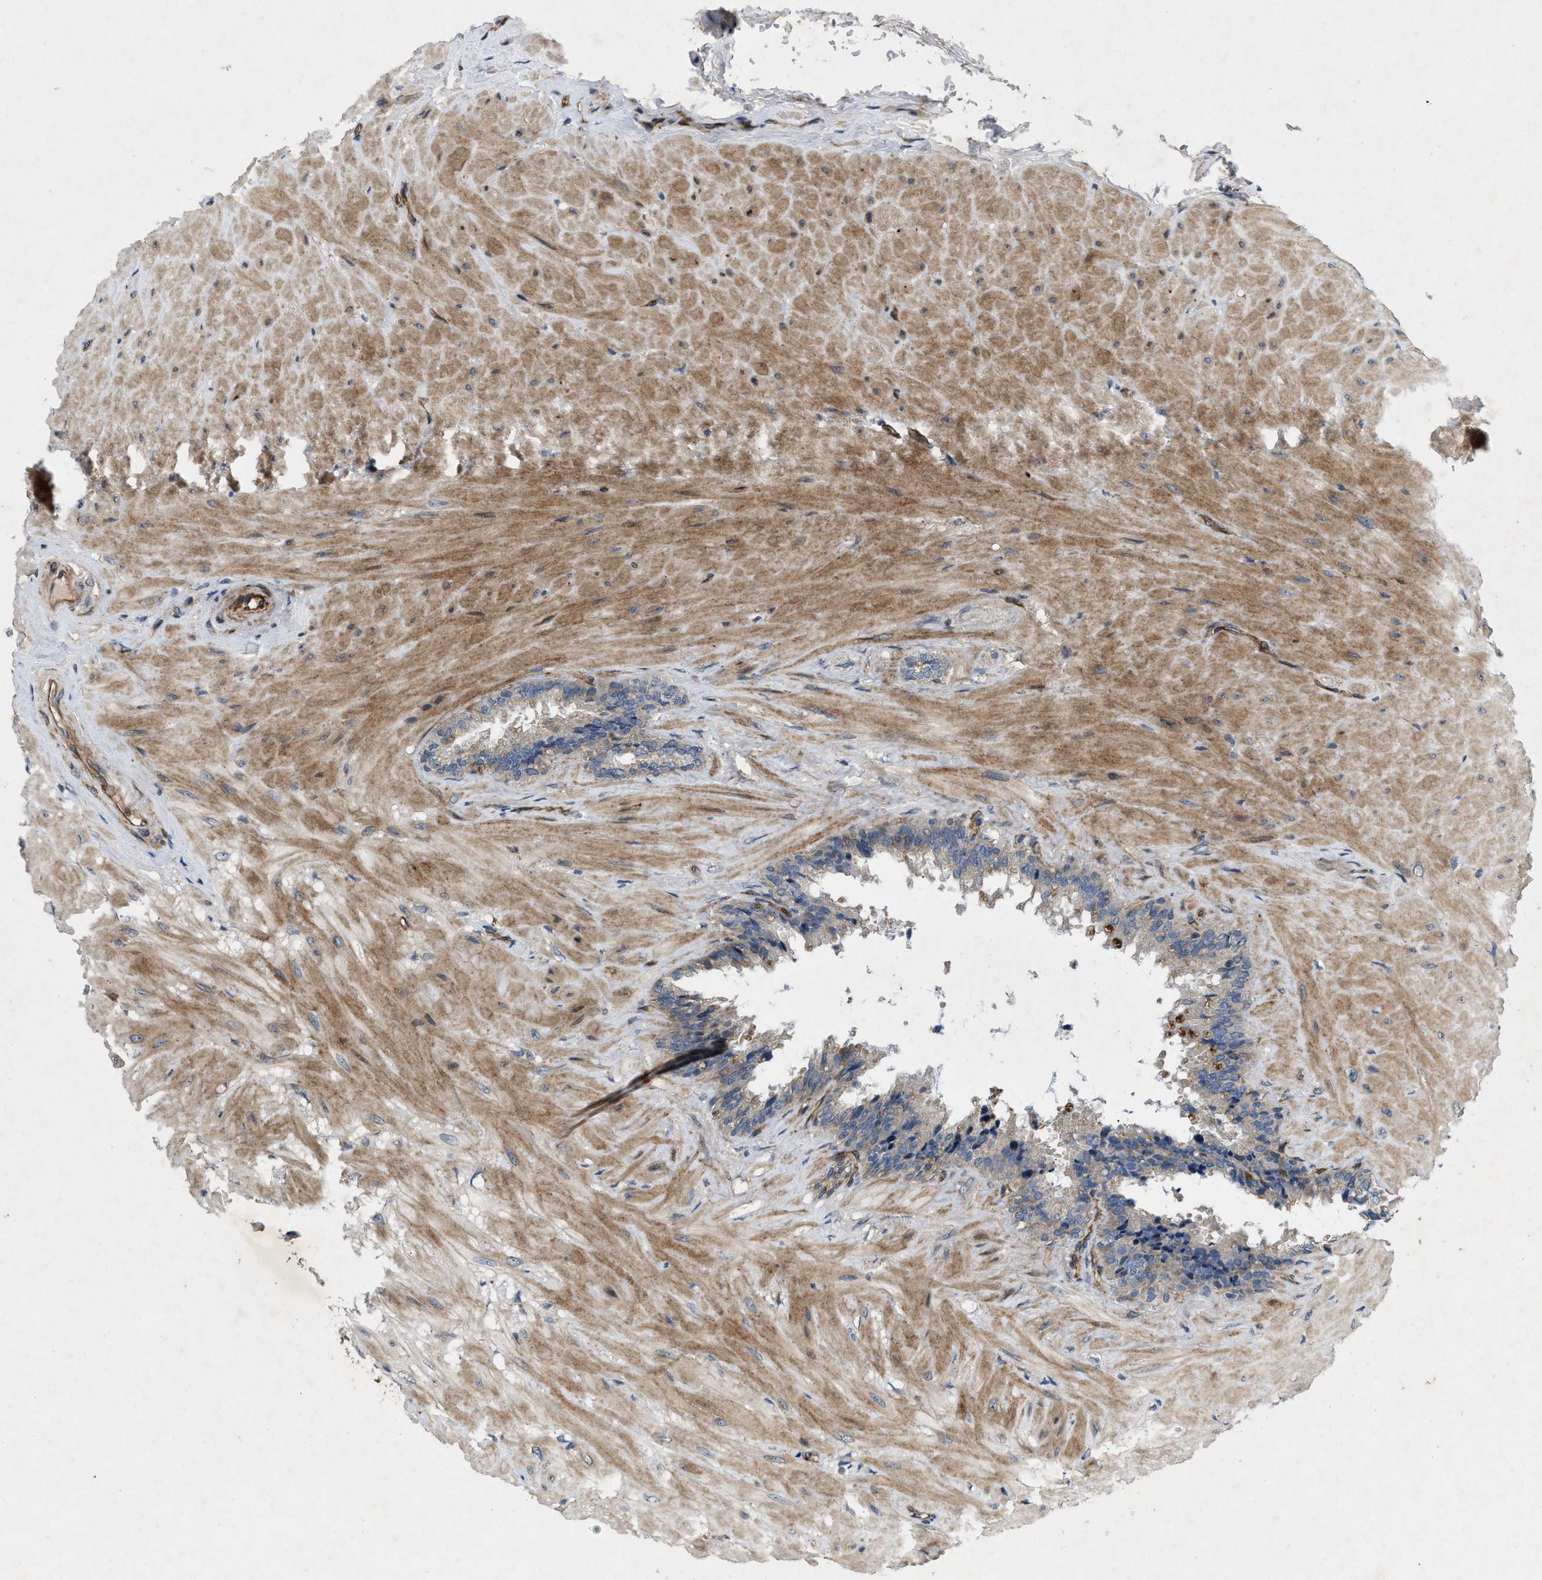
{"staining": {"intensity": "moderate", "quantity": "25%-75%", "location": "cytoplasmic/membranous"}, "tissue": "seminal vesicle", "cell_type": "Glandular cells", "image_type": "normal", "snomed": [{"axis": "morphology", "description": "Normal tissue, NOS"}, {"axis": "topography", "description": "Seminal veicle"}], "caption": "IHC image of normal seminal vesicle stained for a protein (brown), which displays medium levels of moderate cytoplasmic/membranous positivity in about 25%-75% of glandular cells.", "gene": "HSPA12B", "patient": {"sex": "male", "age": 46}}